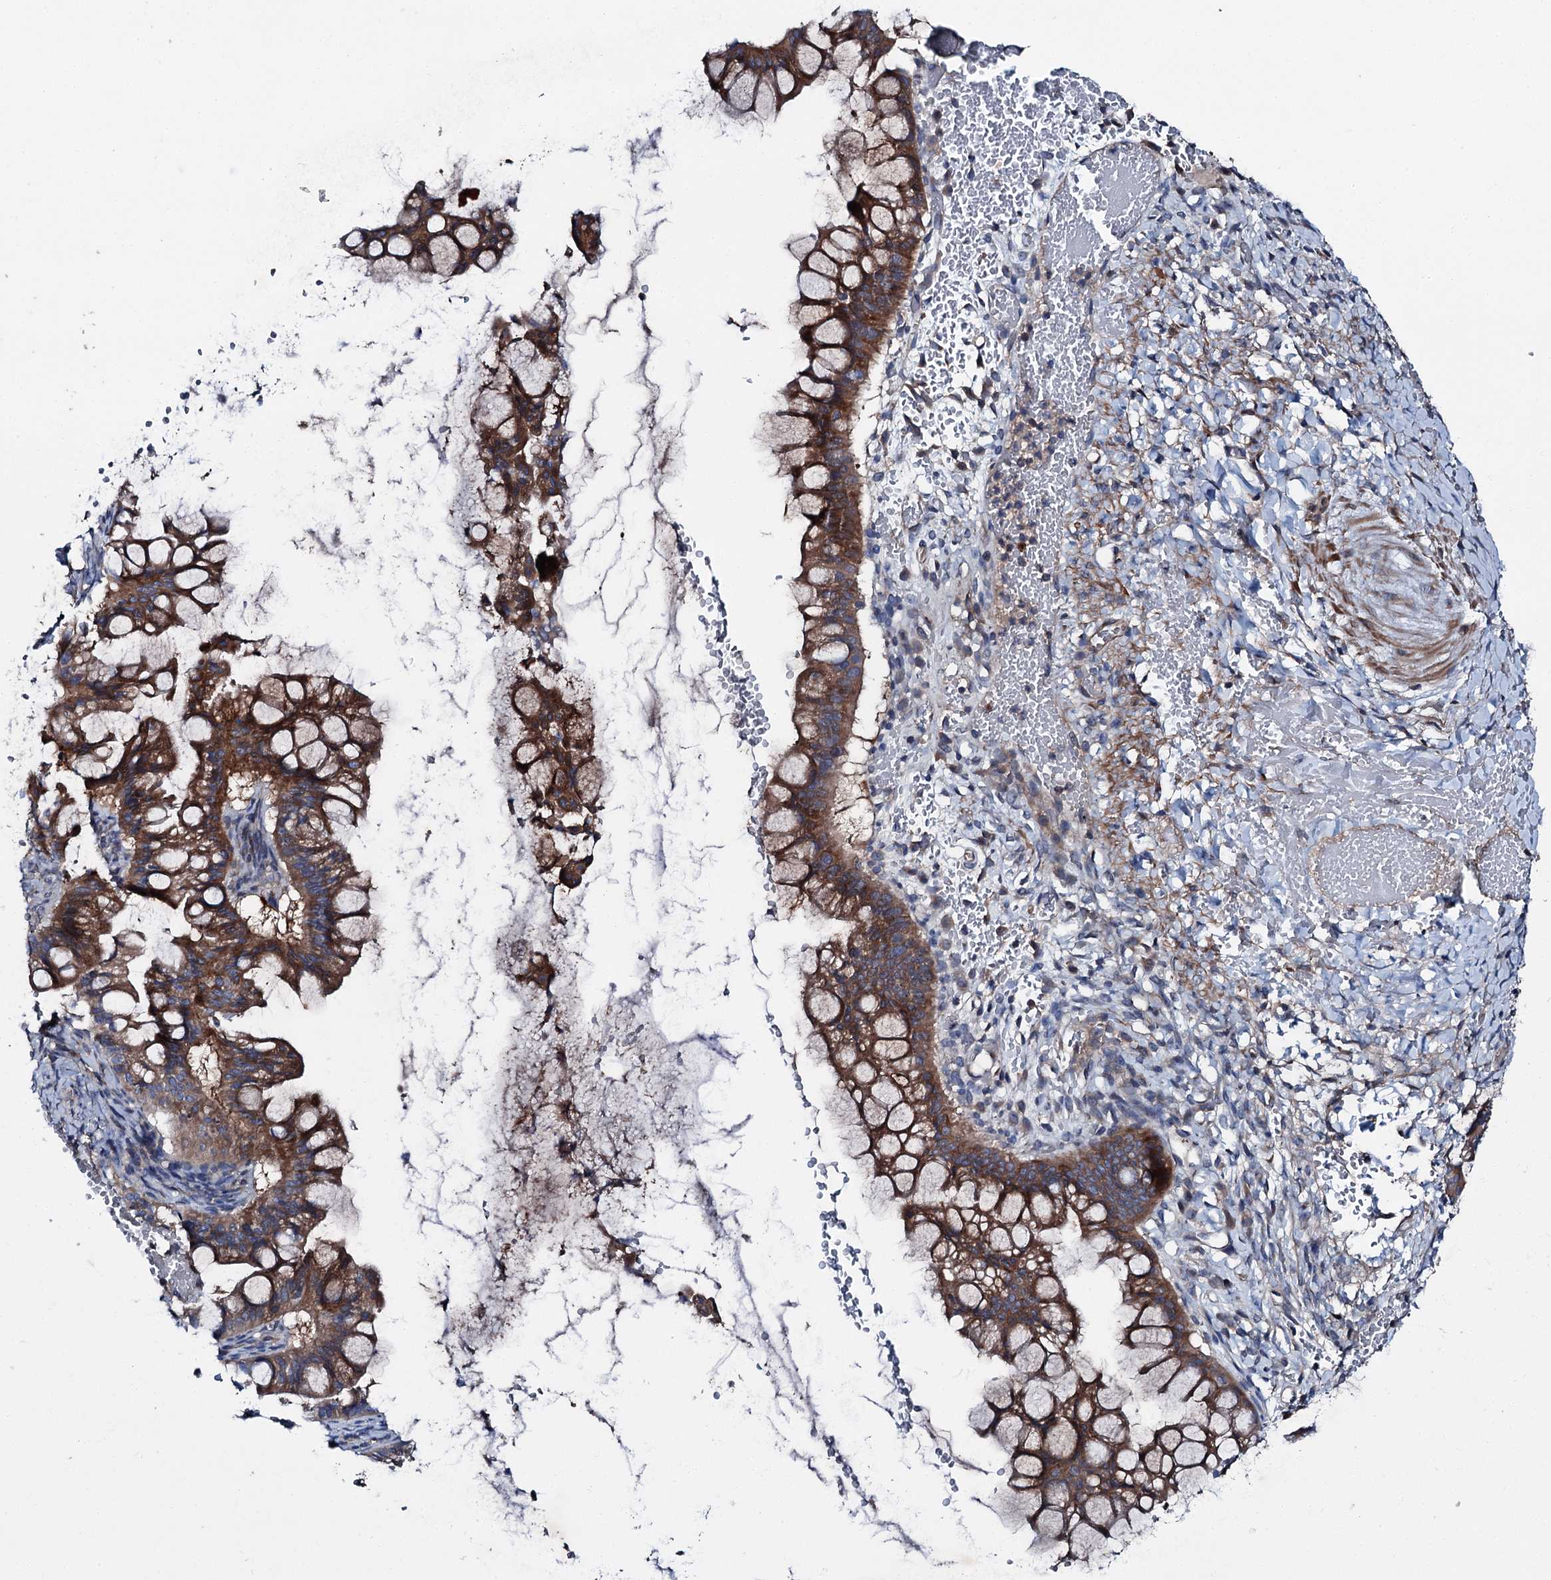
{"staining": {"intensity": "strong", "quantity": ">75%", "location": "cytoplasmic/membranous"}, "tissue": "ovarian cancer", "cell_type": "Tumor cells", "image_type": "cancer", "snomed": [{"axis": "morphology", "description": "Cystadenocarcinoma, mucinous, NOS"}, {"axis": "topography", "description": "Ovary"}], "caption": "The histopathology image displays immunohistochemical staining of ovarian cancer (mucinous cystadenocarcinoma). There is strong cytoplasmic/membranous expression is seen in approximately >75% of tumor cells. (DAB IHC with brightfield microscopy, high magnification).", "gene": "SLC22A25", "patient": {"sex": "female", "age": 73}}